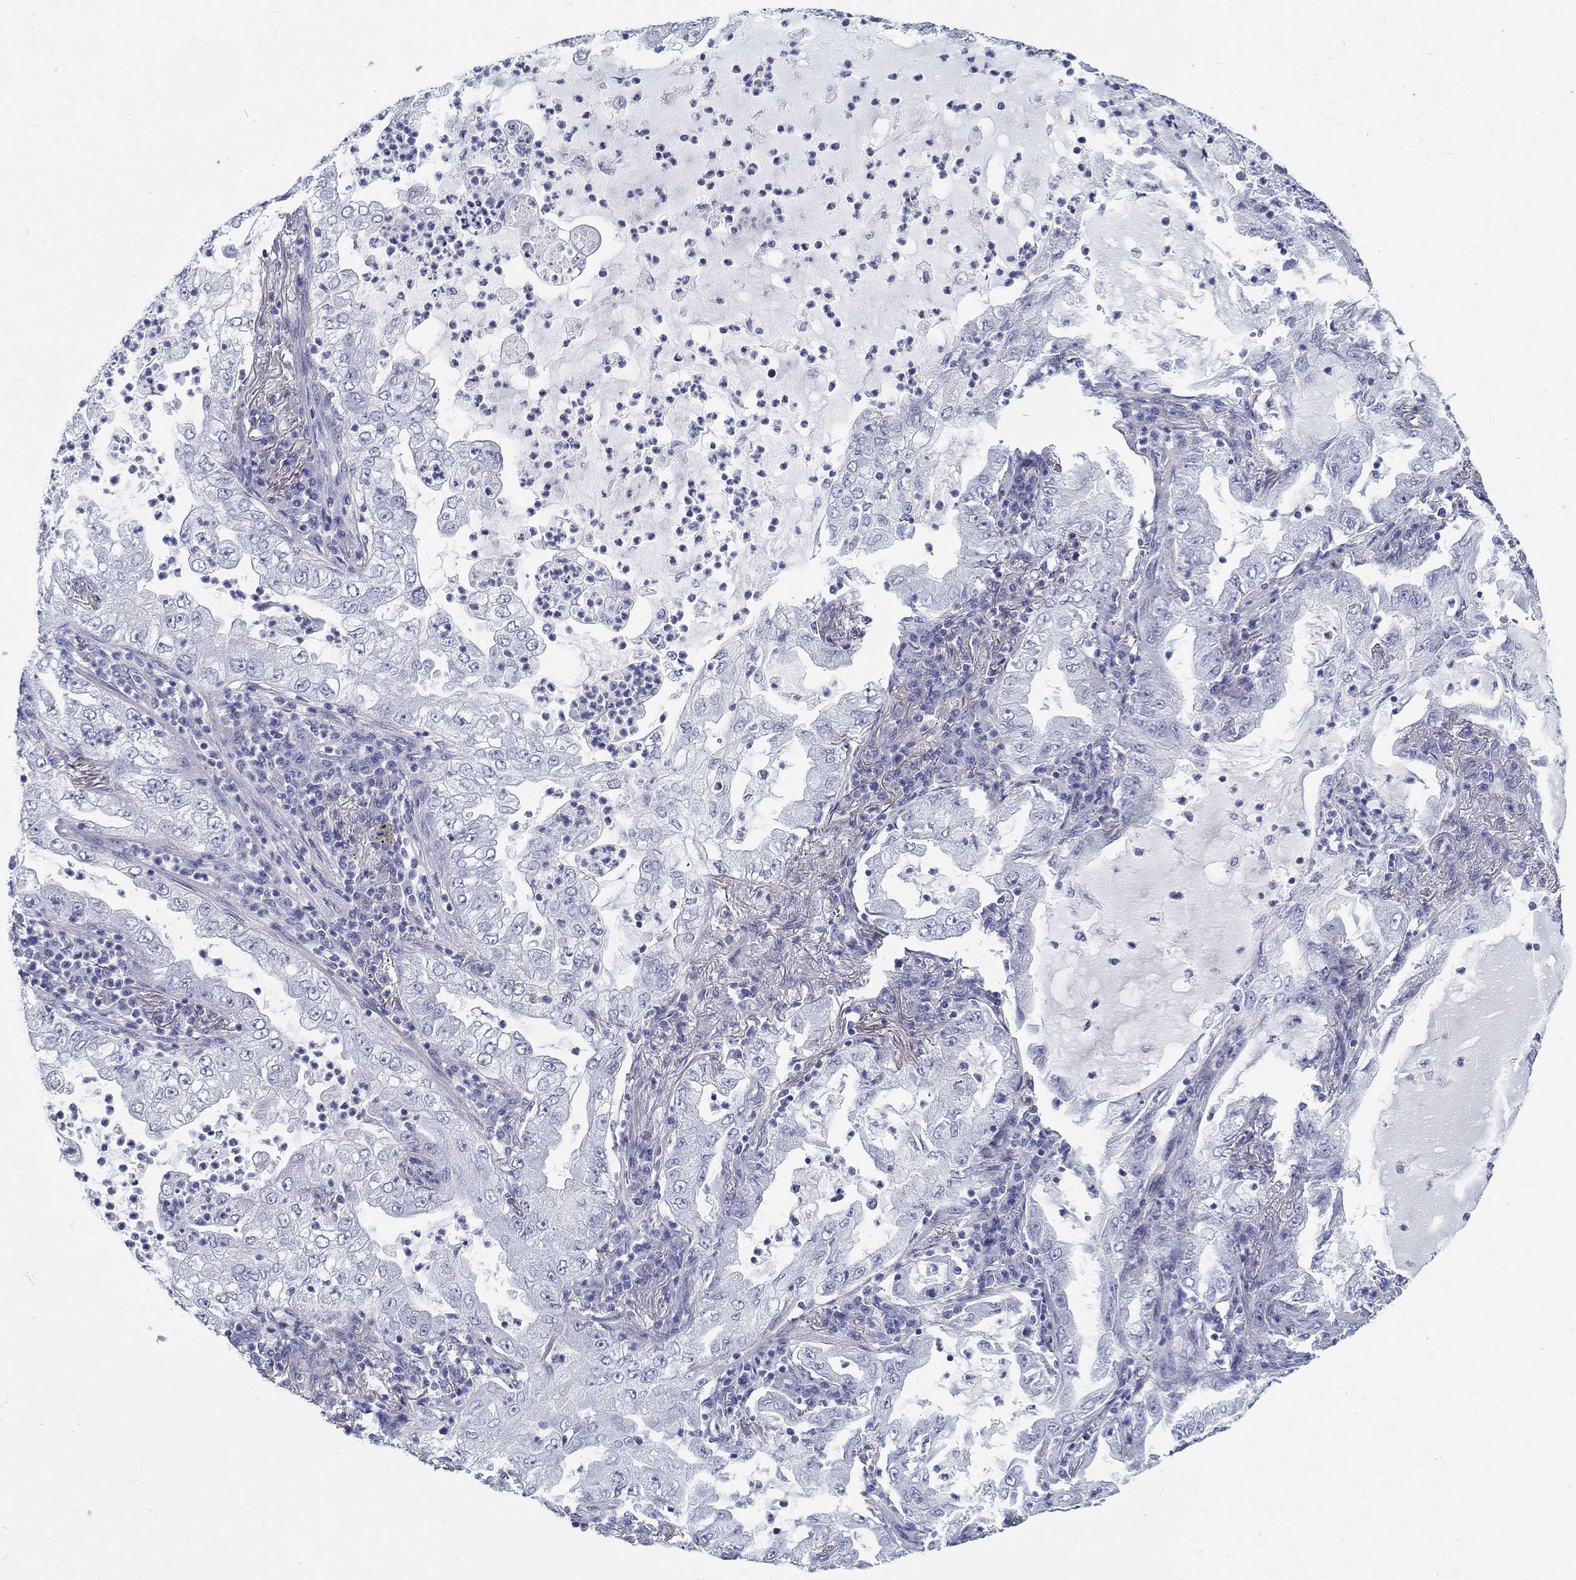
{"staining": {"intensity": "negative", "quantity": "none", "location": "none"}, "tissue": "lung cancer", "cell_type": "Tumor cells", "image_type": "cancer", "snomed": [{"axis": "morphology", "description": "Adenocarcinoma, NOS"}, {"axis": "topography", "description": "Lung"}], "caption": "Tumor cells show no significant expression in lung cancer. (DAB immunohistochemistry (IHC) with hematoxylin counter stain).", "gene": "CRYGD", "patient": {"sex": "female", "age": 73}}